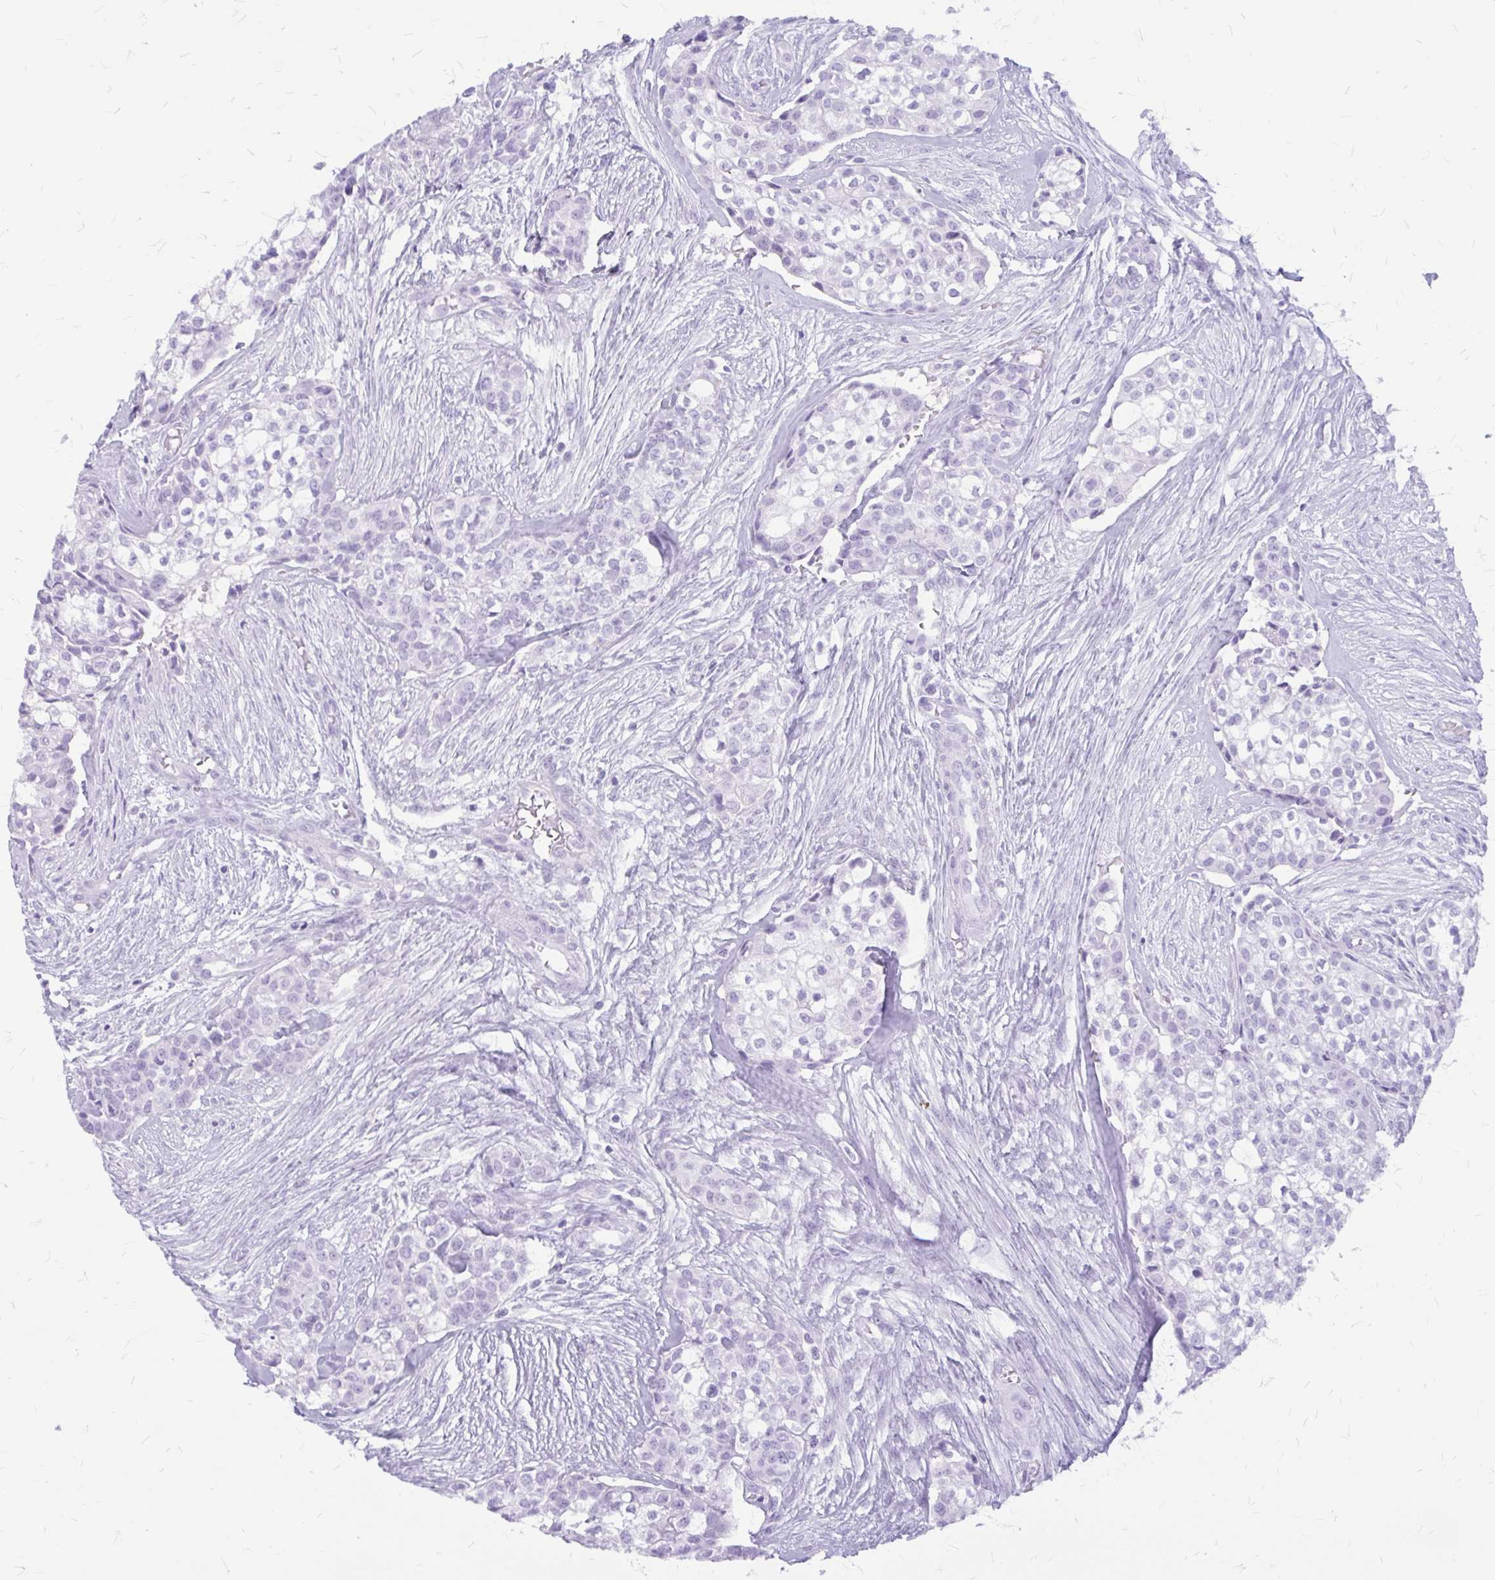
{"staining": {"intensity": "negative", "quantity": "none", "location": "none"}, "tissue": "head and neck cancer", "cell_type": "Tumor cells", "image_type": "cancer", "snomed": [{"axis": "morphology", "description": "Adenocarcinoma, NOS"}, {"axis": "topography", "description": "Head-Neck"}], "caption": "Image shows no significant protein staining in tumor cells of head and neck cancer (adenocarcinoma).", "gene": "KLHDC7A", "patient": {"sex": "male", "age": 81}}